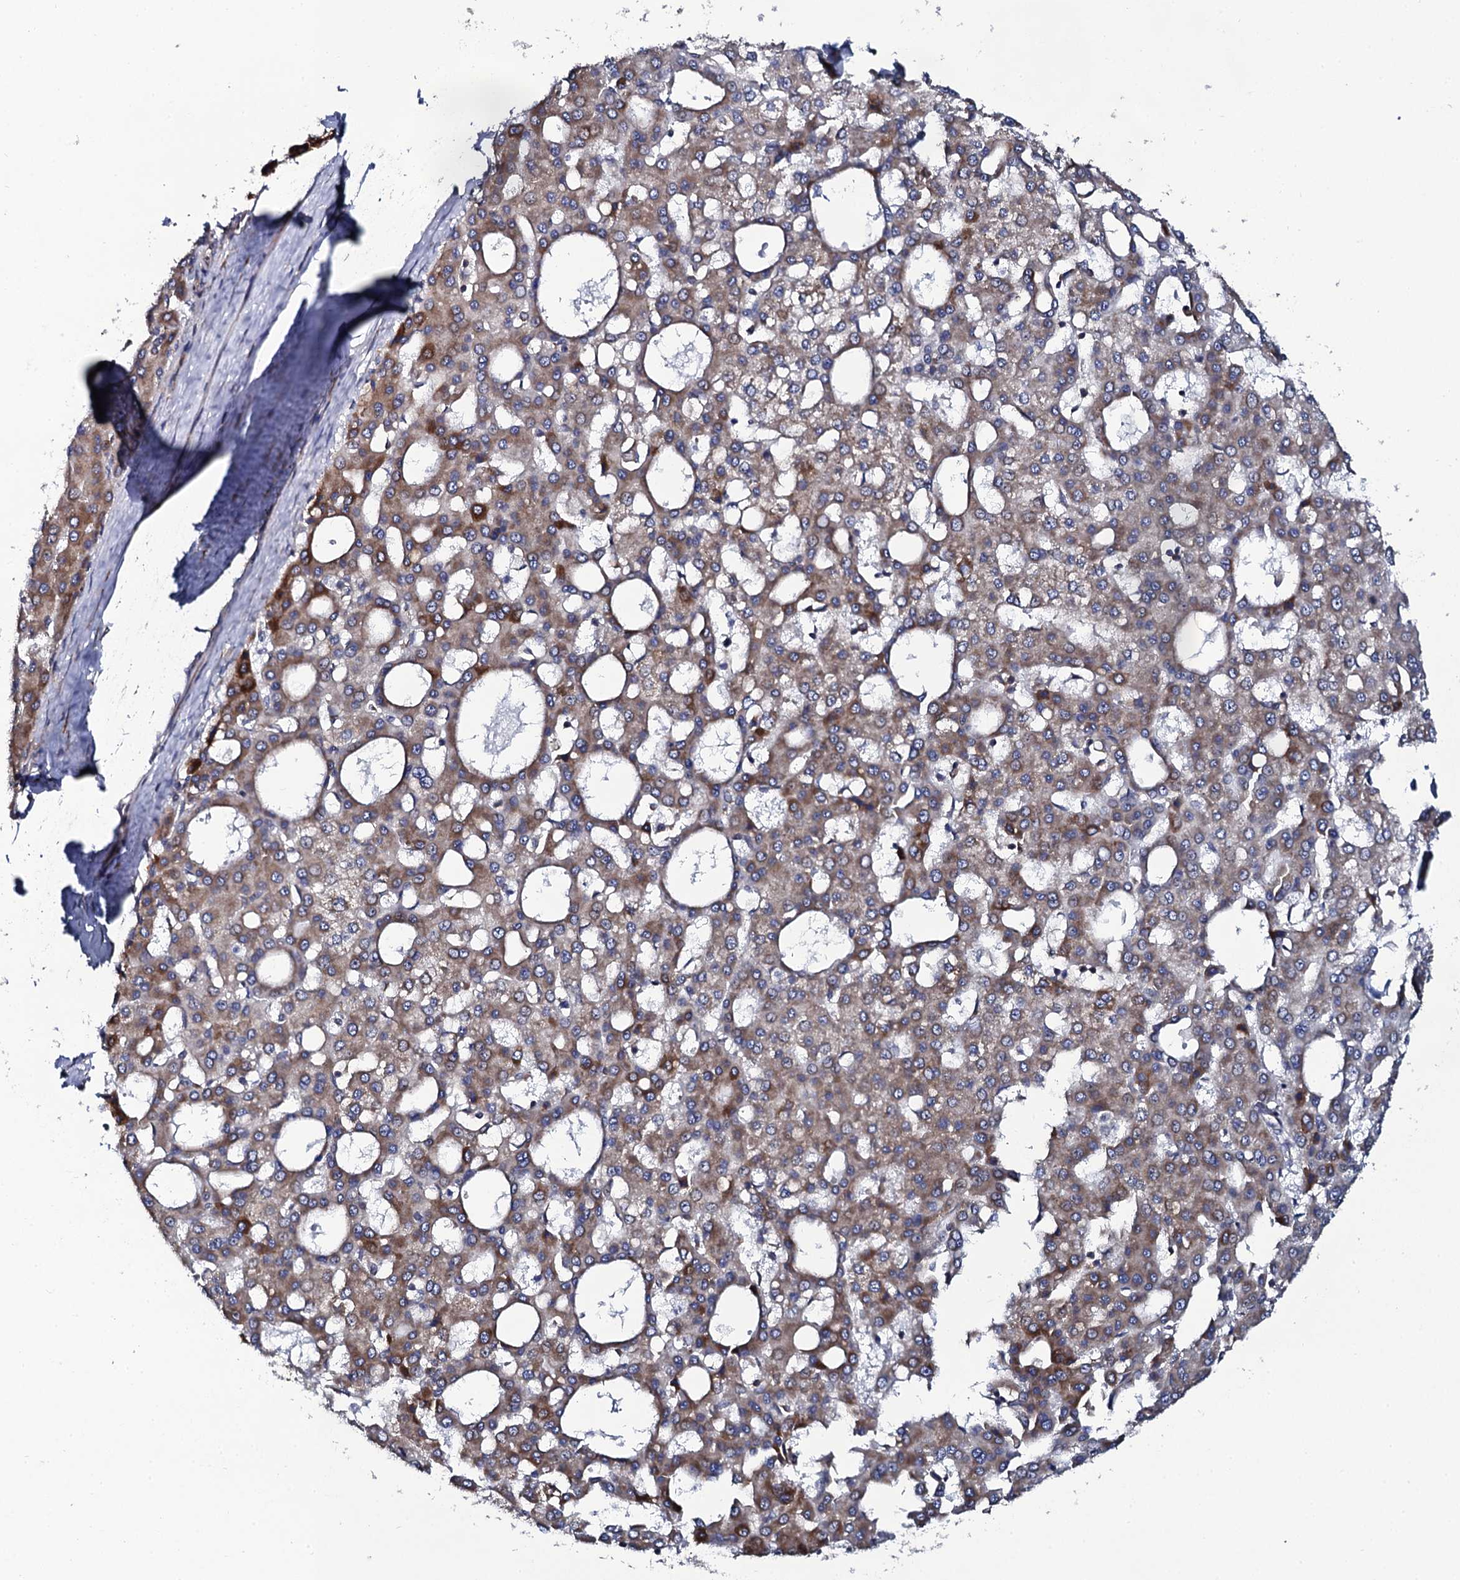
{"staining": {"intensity": "moderate", "quantity": ">75%", "location": "cytoplasmic/membranous"}, "tissue": "liver cancer", "cell_type": "Tumor cells", "image_type": "cancer", "snomed": [{"axis": "morphology", "description": "Carcinoma, Hepatocellular, NOS"}, {"axis": "topography", "description": "Liver"}], "caption": "Immunohistochemical staining of liver hepatocellular carcinoma demonstrates medium levels of moderate cytoplasmic/membranous protein positivity in approximately >75% of tumor cells.", "gene": "SPTY2D1", "patient": {"sex": "male", "age": 47}}